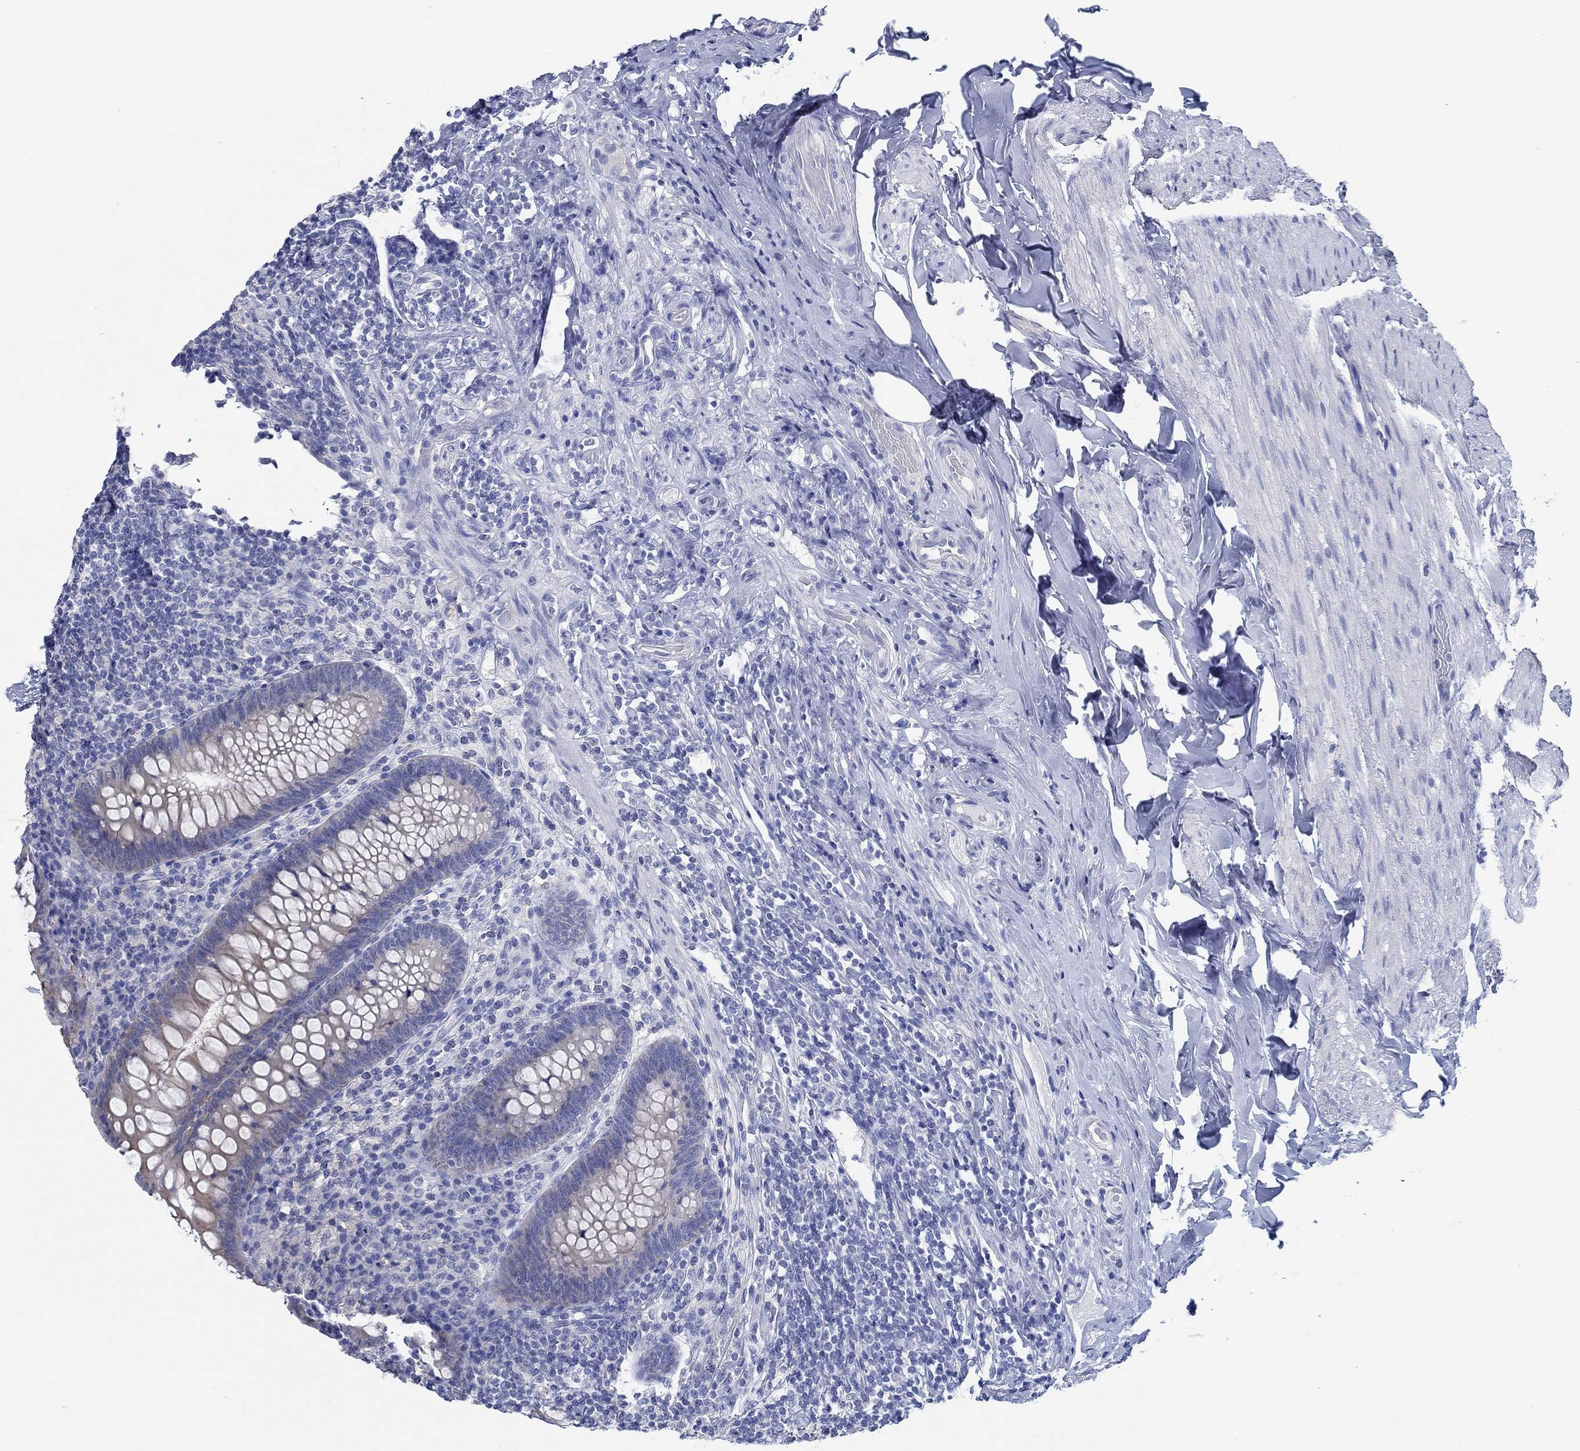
{"staining": {"intensity": "negative", "quantity": "none", "location": "none"}, "tissue": "appendix", "cell_type": "Glandular cells", "image_type": "normal", "snomed": [{"axis": "morphology", "description": "Normal tissue, NOS"}, {"axis": "topography", "description": "Appendix"}], "caption": "Human appendix stained for a protein using immunohistochemistry exhibits no staining in glandular cells.", "gene": "TOMM20L", "patient": {"sex": "male", "age": 47}}